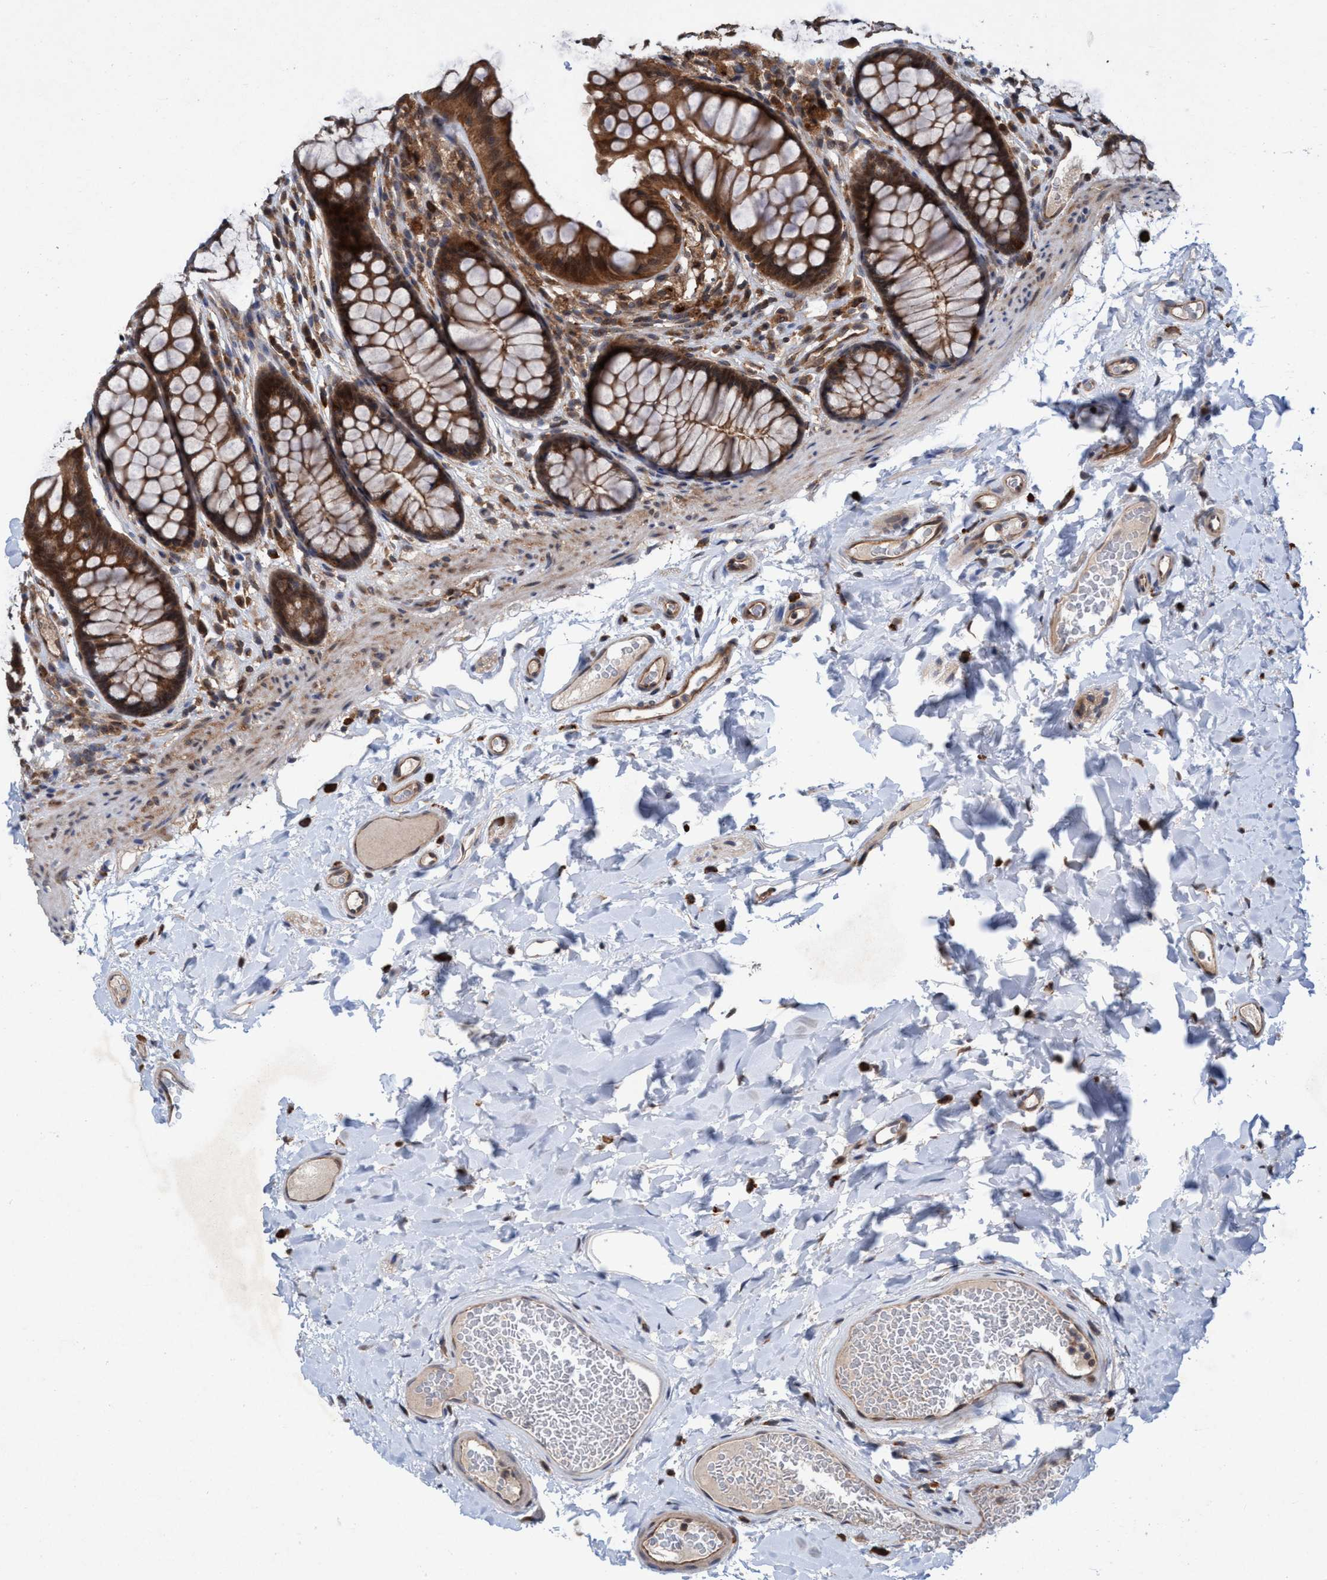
{"staining": {"intensity": "moderate", "quantity": ">75%", "location": "cytoplasmic/membranous"}, "tissue": "colon", "cell_type": "Endothelial cells", "image_type": "normal", "snomed": [{"axis": "morphology", "description": "Normal tissue, NOS"}, {"axis": "topography", "description": "Colon"}], "caption": "Immunohistochemistry (IHC) staining of benign colon, which displays medium levels of moderate cytoplasmic/membranous expression in approximately >75% of endothelial cells indicating moderate cytoplasmic/membranous protein staining. The staining was performed using DAB (brown) for protein detection and nuclei were counterstained in hematoxylin (blue).", "gene": "TRIM65", "patient": {"sex": "female", "age": 55}}